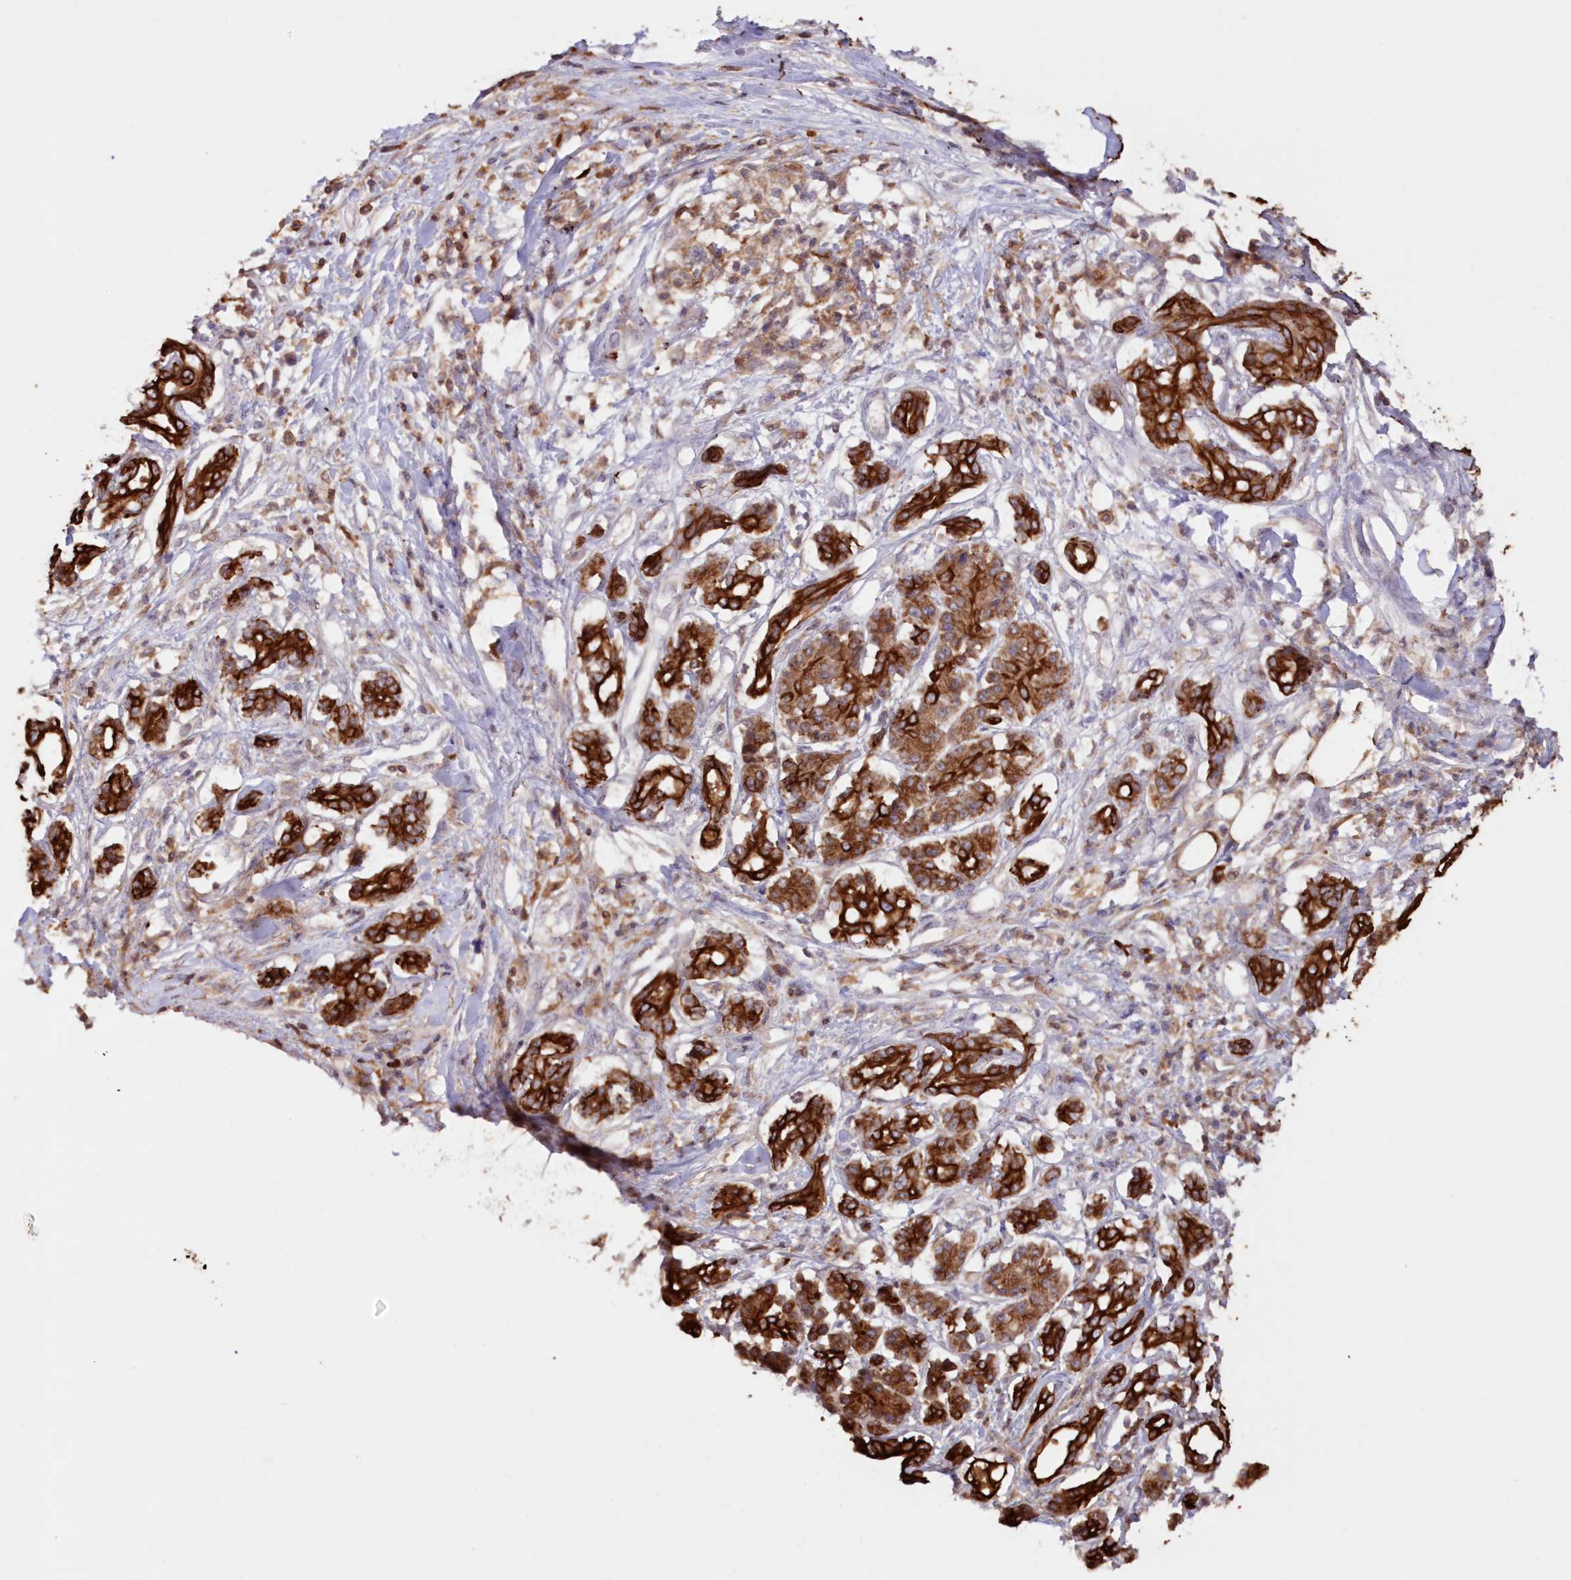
{"staining": {"intensity": "strong", "quantity": ">75%", "location": "cytoplasmic/membranous"}, "tissue": "pancreatic cancer", "cell_type": "Tumor cells", "image_type": "cancer", "snomed": [{"axis": "morphology", "description": "Adenocarcinoma, NOS"}, {"axis": "topography", "description": "Pancreas"}], "caption": "The immunohistochemical stain shows strong cytoplasmic/membranous positivity in tumor cells of adenocarcinoma (pancreatic) tissue.", "gene": "SNED1", "patient": {"sex": "female", "age": 56}}